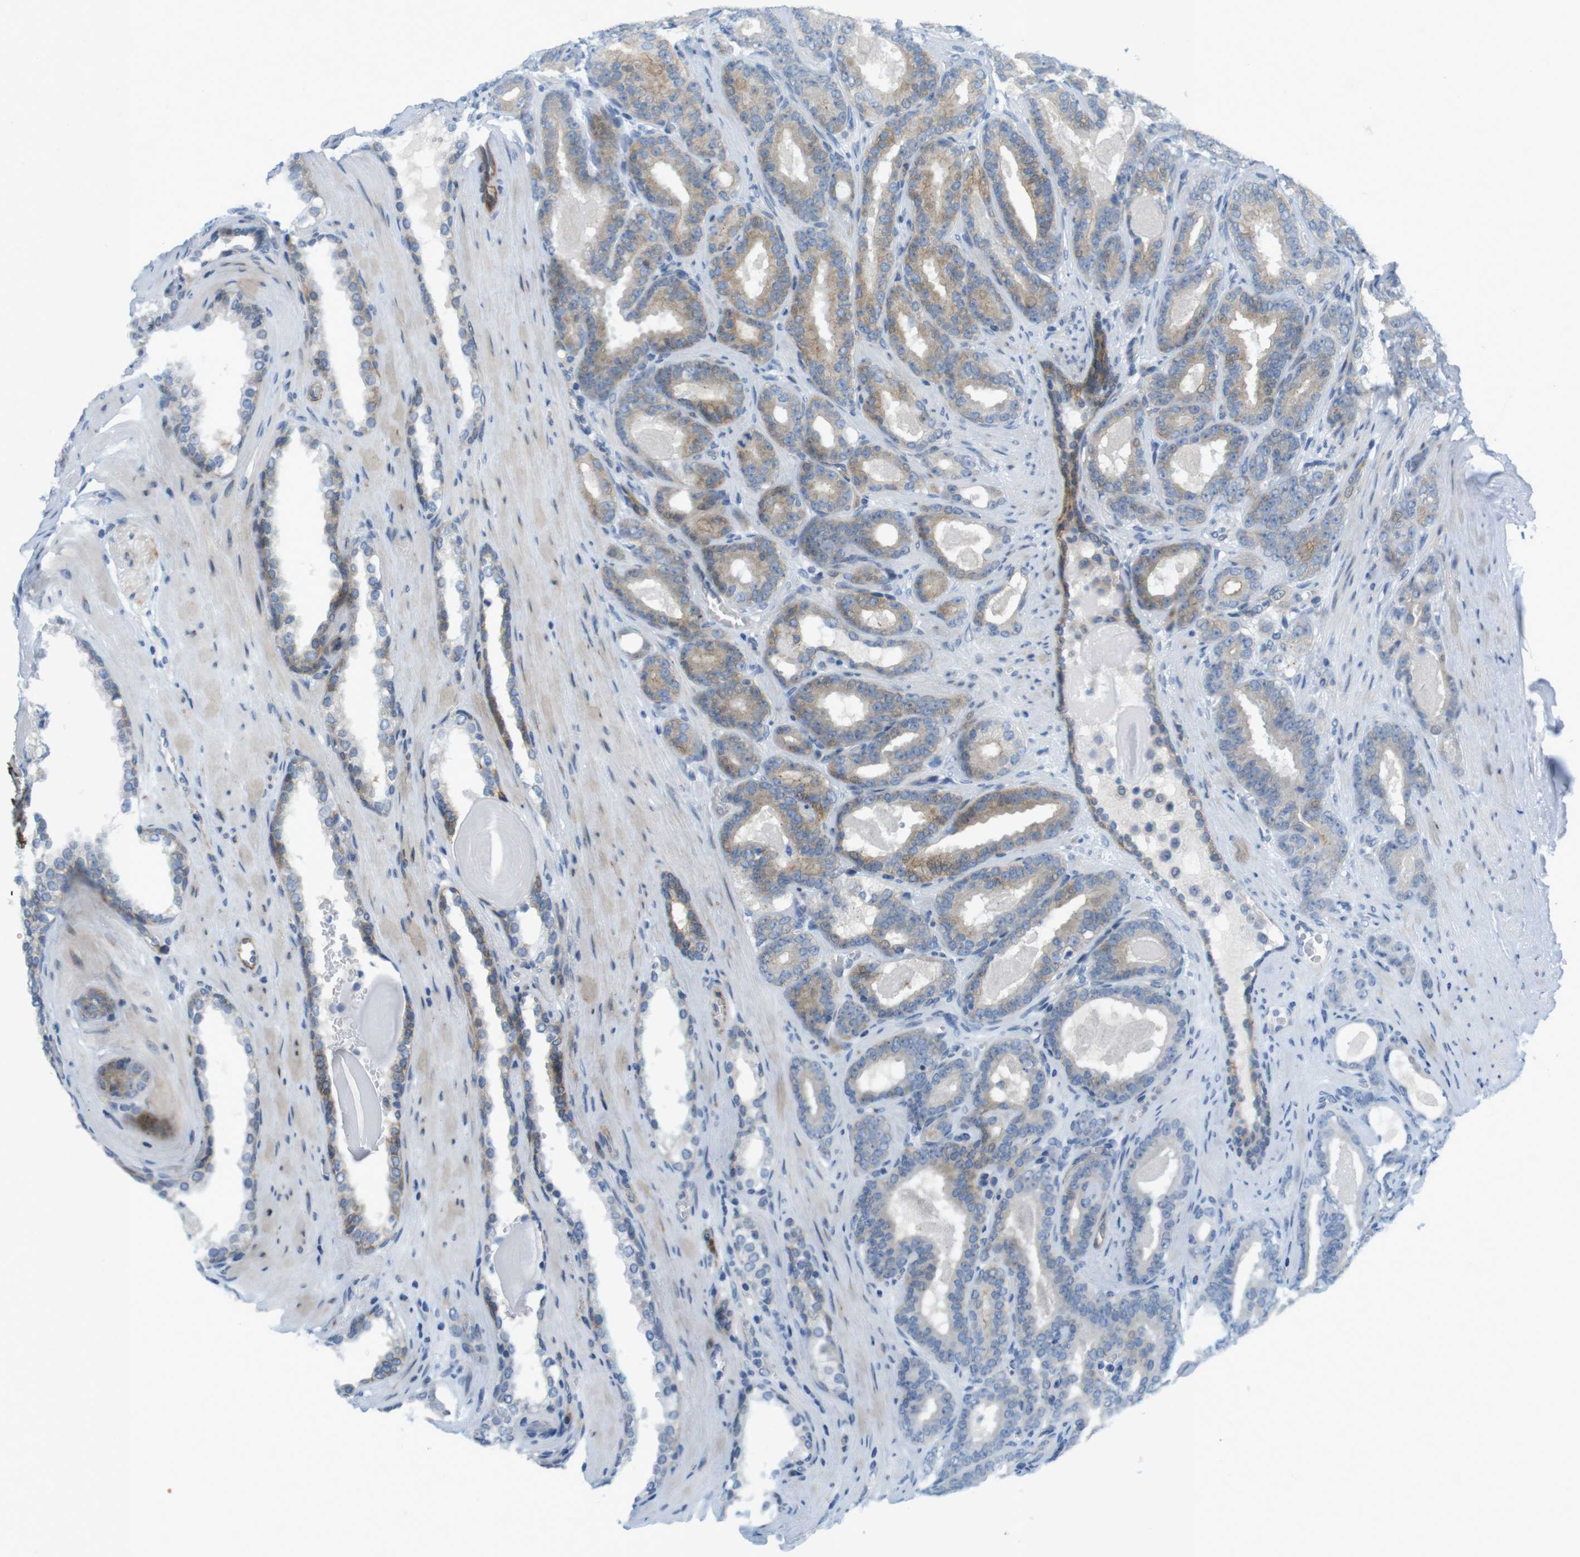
{"staining": {"intensity": "moderate", "quantity": "25%-75%", "location": "cytoplasmic/membranous"}, "tissue": "prostate cancer", "cell_type": "Tumor cells", "image_type": "cancer", "snomed": [{"axis": "morphology", "description": "Adenocarcinoma, High grade"}, {"axis": "topography", "description": "Prostate"}], "caption": "Immunohistochemical staining of human prostate cancer (adenocarcinoma (high-grade)) displays medium levels of moderate cytoplasmic/membranous protein staining in about 25%-75% of tumor cells.", "gene": "GJC3", "patient": {"sex": "male", "age": 60}}